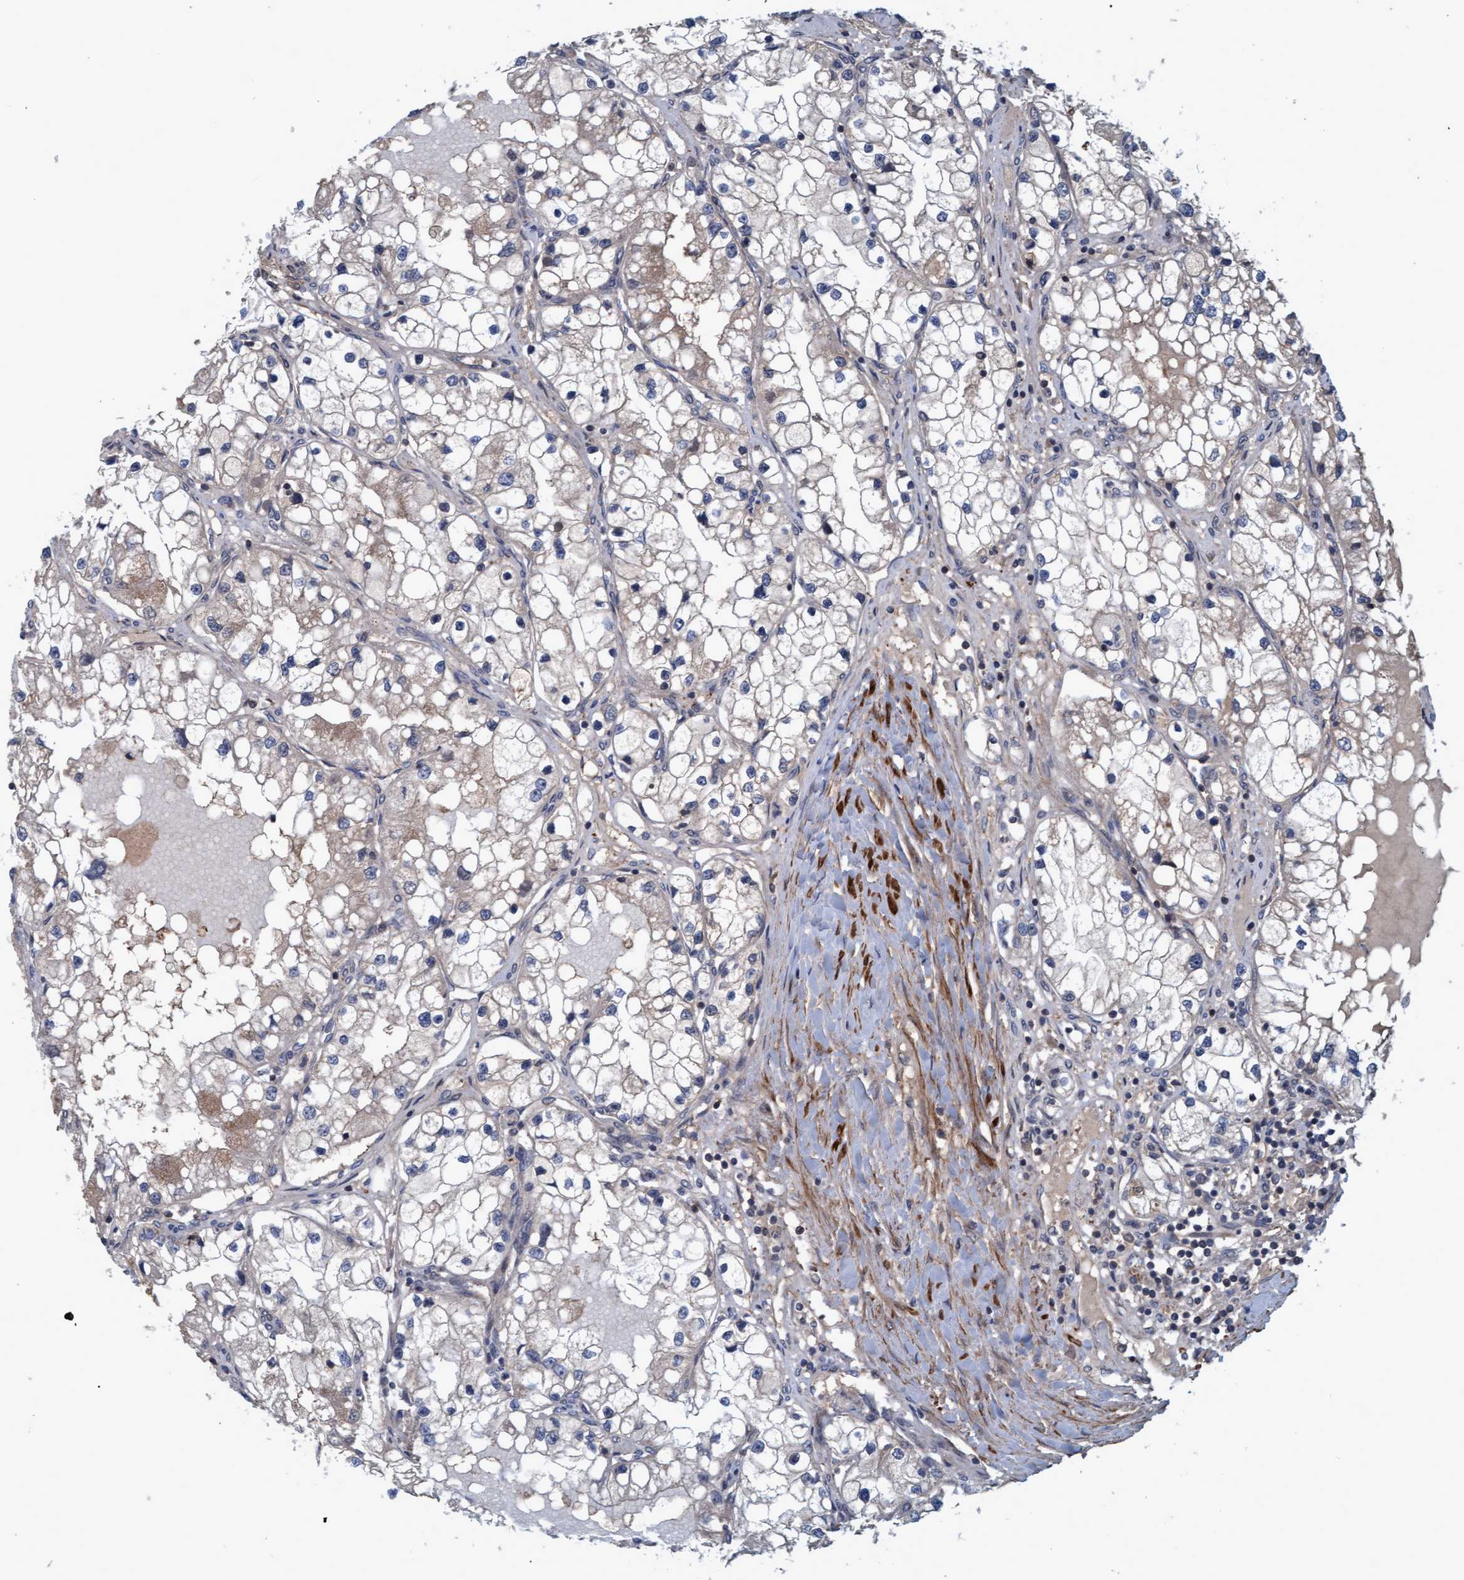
{"staining": {"intensity": "weak", "quantity": "25%-75%", "location": "cytoplasmic/membranous"}, "tissue": "renal cancer", "cell_type": "Tumor cells", "image_type": "cancer", "snomed": [{"axis": "morphology", "description": "Adenocarcinoma, NOS"}, {"axis": "topography", "description": "Kidney"}], "caption": "There is low levels of weak cytoplasmic/membranous positivity in tumor cells of renal adenocarcinoma, as demonstrated by immunohistochemical staining (brown color).", "gene": "GGT6", "patient": {"sex": "male", "age": 68}}